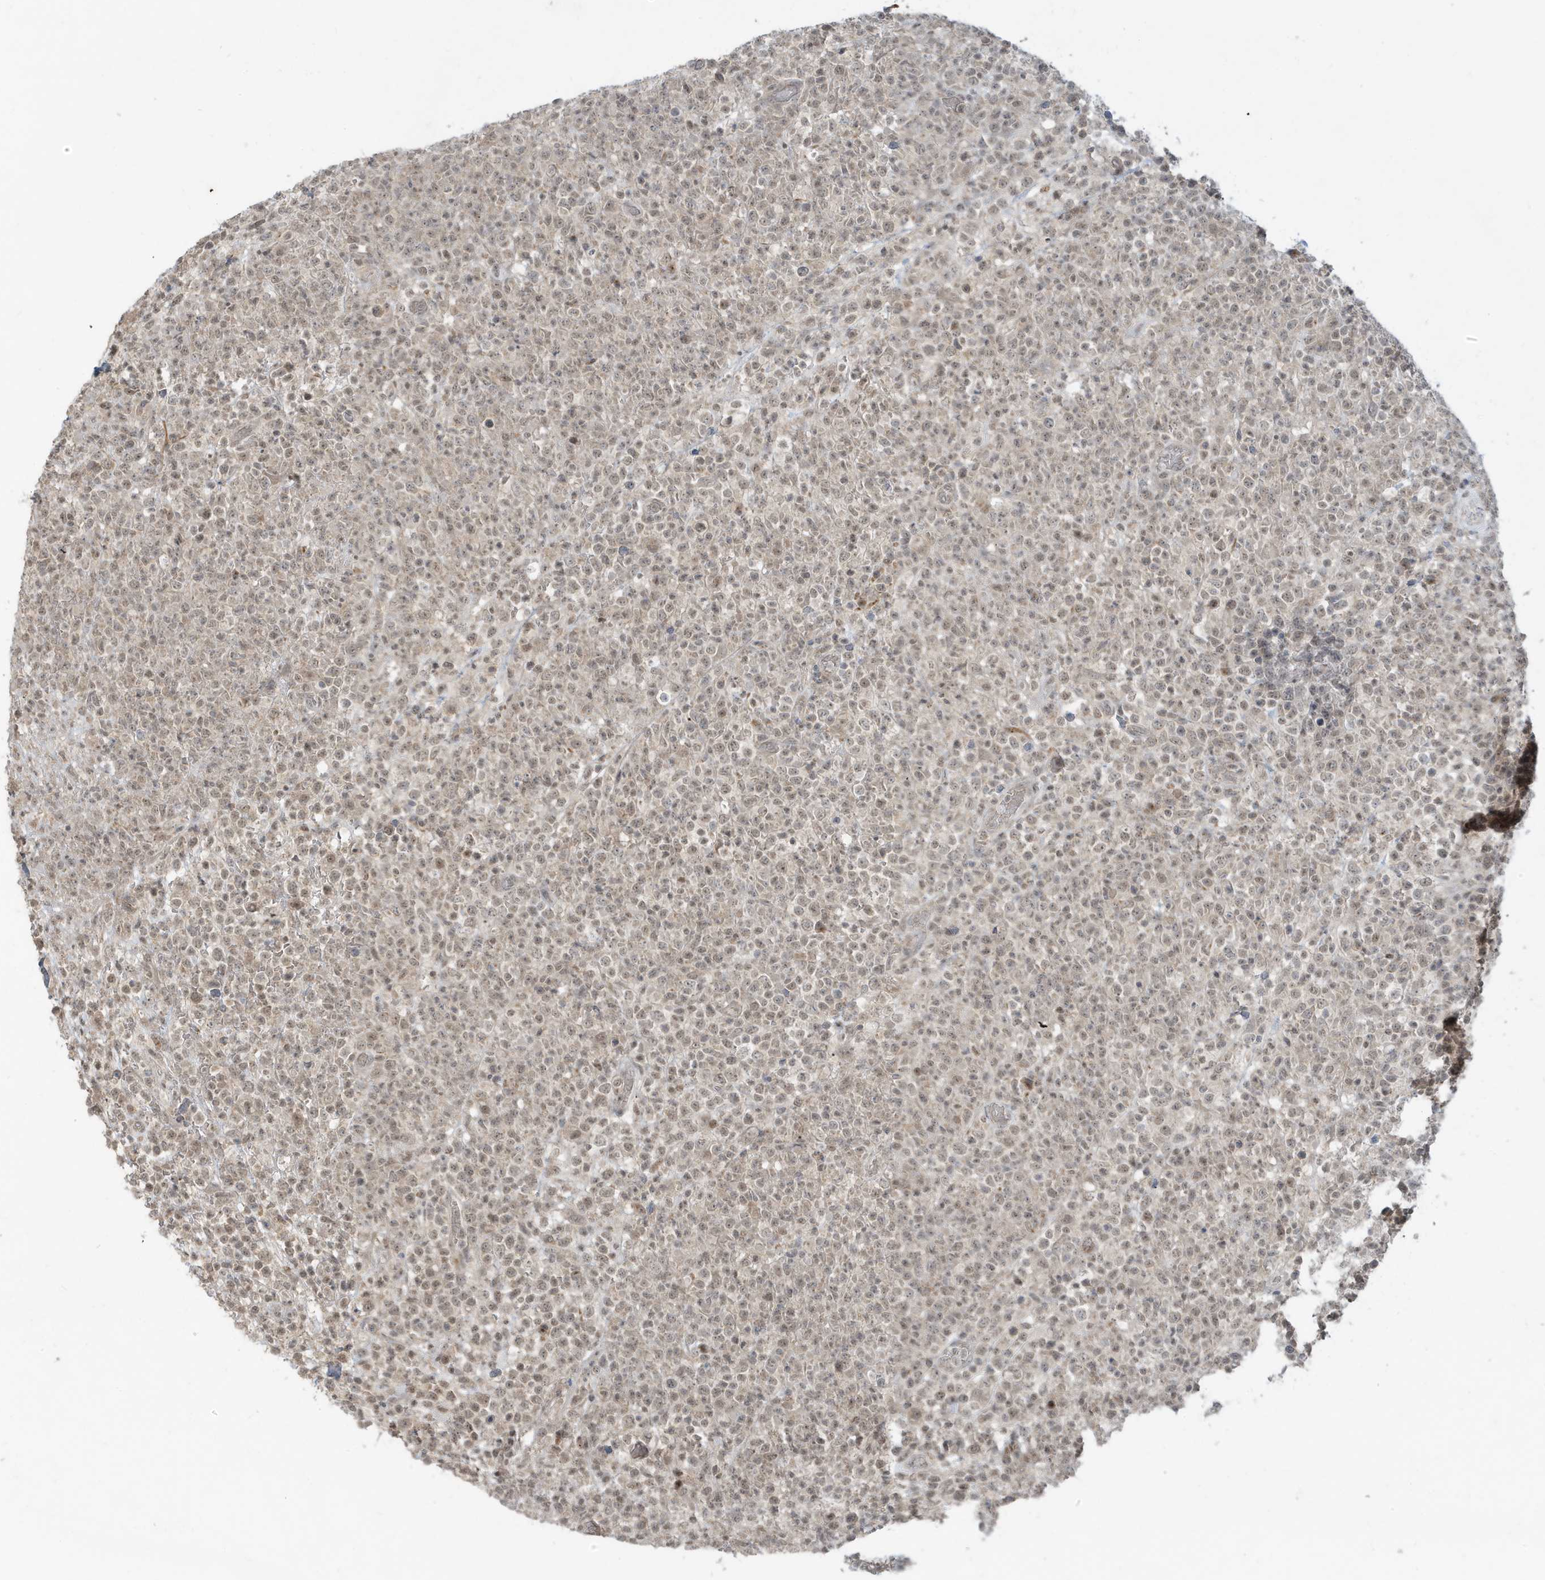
{"staining": {"intensity": "weak", "quantity": ">75%", "location": "nuclear"}, "tissue": "lymphoma", "cell_type": "Tumor cells", "image_type": "cancer", "snomed": [{"axis": "morphology", "description": "Malignant lymphoma, non-Hodgkin's type, High grade"}, {"axis": "topography", "description": "Colon"}], "caption": "This is a histology image of immunohistochemistry staining of malignant lymphoma, non-Hodgkin's type (high-grade), which shows weak expression in the nuclear of tumor cells.", "gene": "PRRT3", "patient": {"sex": "female", "age": 53}}